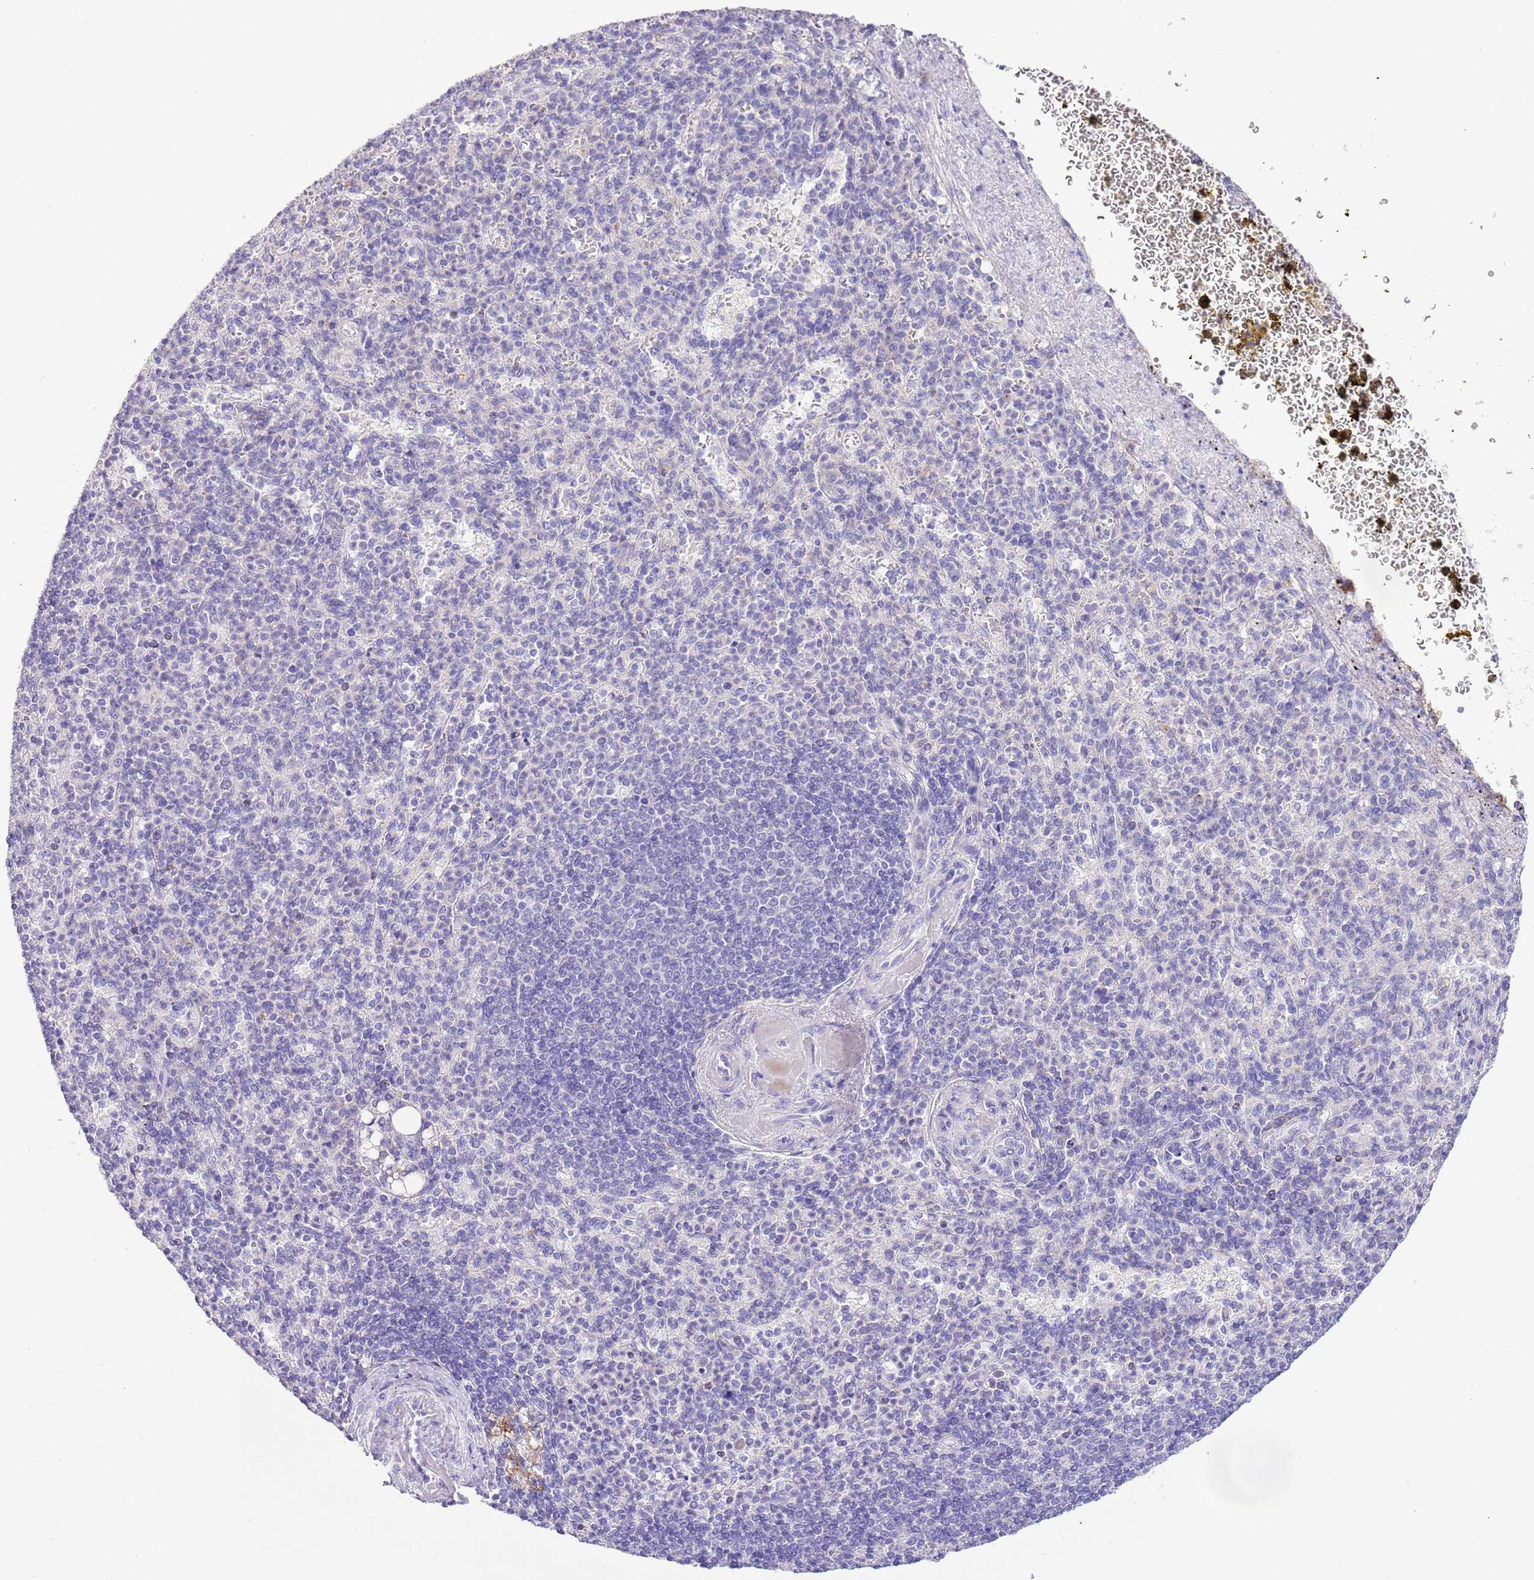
{"staining": {"intensity": "weak", "quantity": "<25%", "location": "cytoplasmic/membranous"}, "tissue": "spleen", "cell_type": "Cells in red pulp", "image_type": "normal", "snomed": [{"axis": "morphology", "description": "Normal tissue, NOS"}, {"axis": "topography", "description": "Spleen"}], "caption": "Immunohistochemistry micrograph of benign spleen: human spleen stained with DAB demonstrates no significant protein staining in cells in red pulp.", "gene": "CLEC2A", "patient": {"sex": "female", "age": 74}}